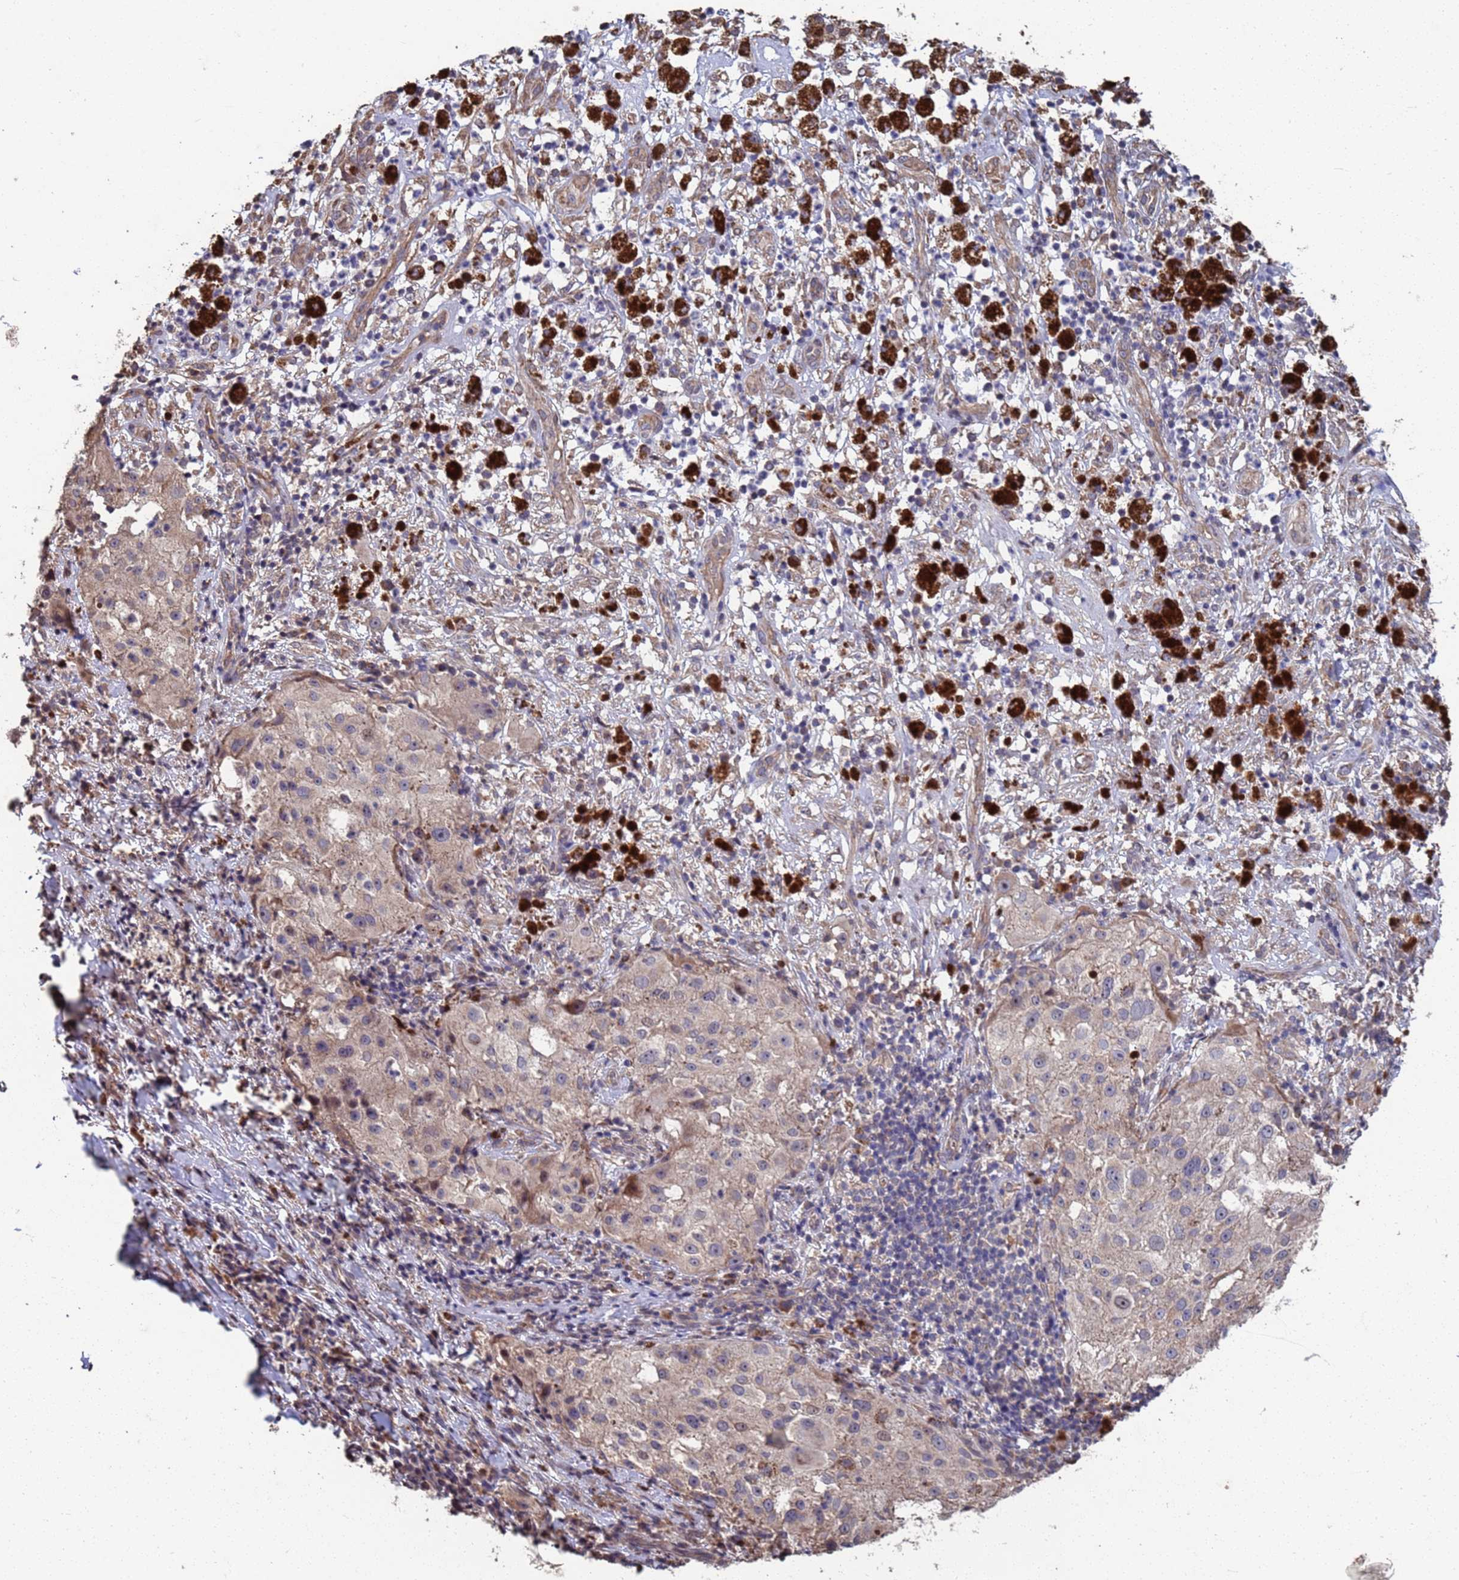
{"staining": {"intensity": "weak", "quantity": "<25%", "location": "cytoplasmic/membranous"}, "tissue": "melanoma", "cell_type": "Tumor cells", "image_type": "cancer", "snomed": [{"axis": "morphology", "description": "Necrosis, NOS"}, {"axis": "morphology", "description": "Malignant melanoma, NOS"}, {"axis": "topography", "description": "Skin"}], "caption": "DAB immunohistochemical staining of human malignant melanoma exhibits no significant positivity in tumor cells.", "gene": "CFAP119", "patient": {"sex": "female", "age": 87}}